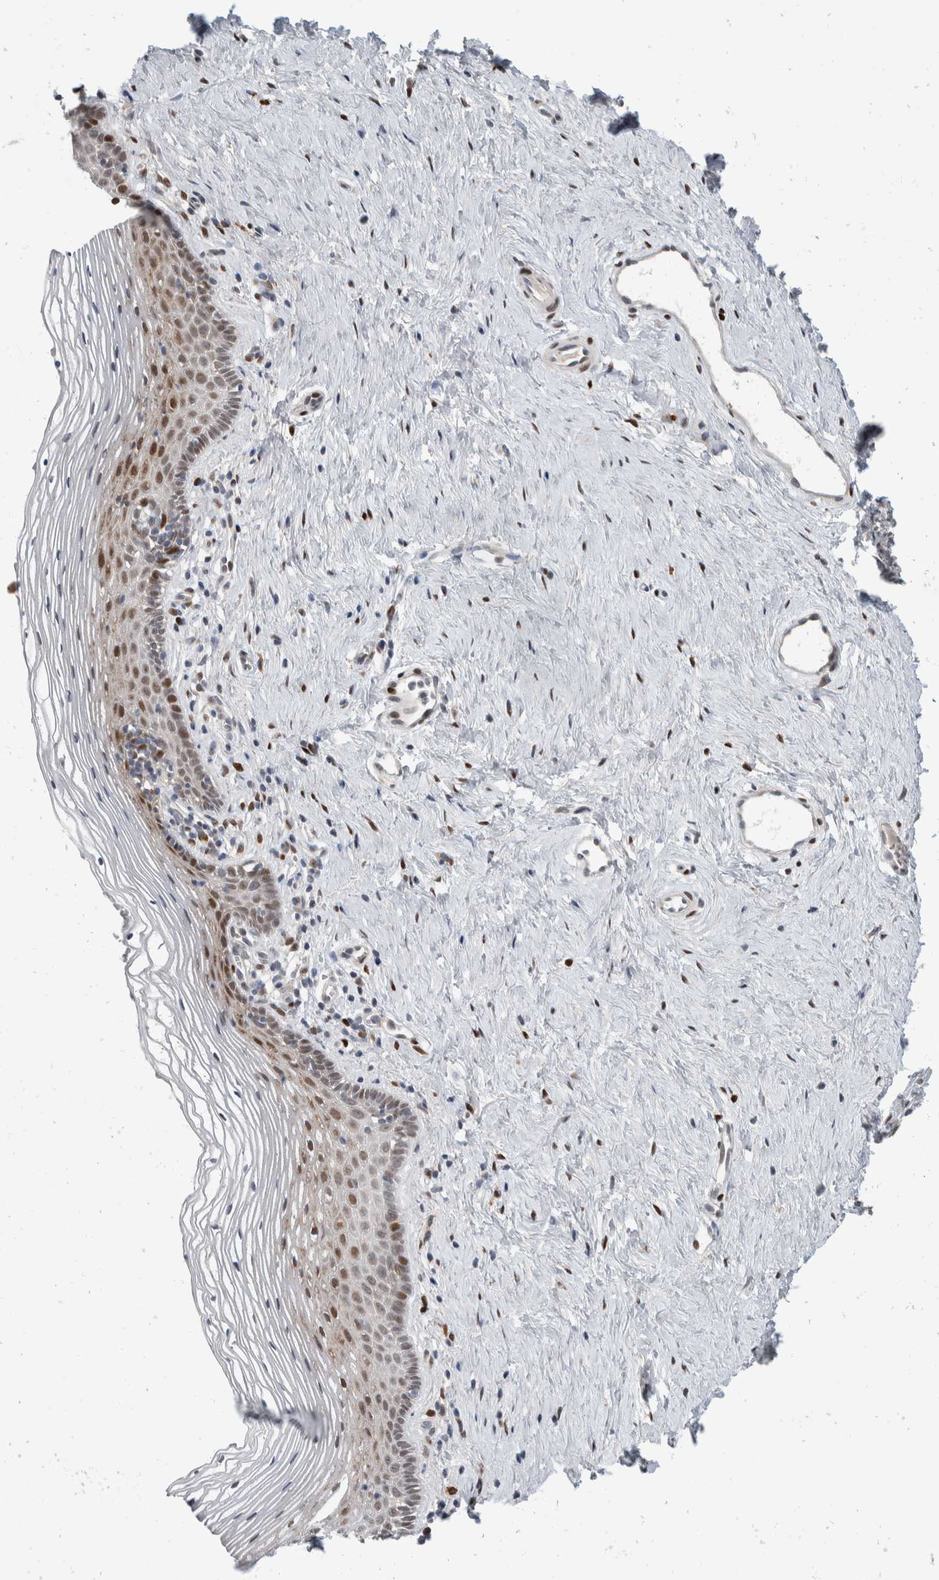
{"staining": {"intensity": "moderate", "quantity": ">75%", "location": "cytoplasmic/membranous,nuclear"}, "tissue": "vagina", "cell_type": "Squamous epithelial cells", "image_type": "normal", "snomed": [{"axis": "morphology", "description": "Normal tissue, NOS"}, {"axis": "topography", "description": "Vagina"}], "caption": "This is a micrograph of immunohistochemistry (IHC) staining of unremarkable vagina, which shows moderate expression in the cytoplasmic/membranous,nuclear of squamous epithelial cells.", "gene": "ZNF703", "patient": {"sex": "female", "age": 32}}